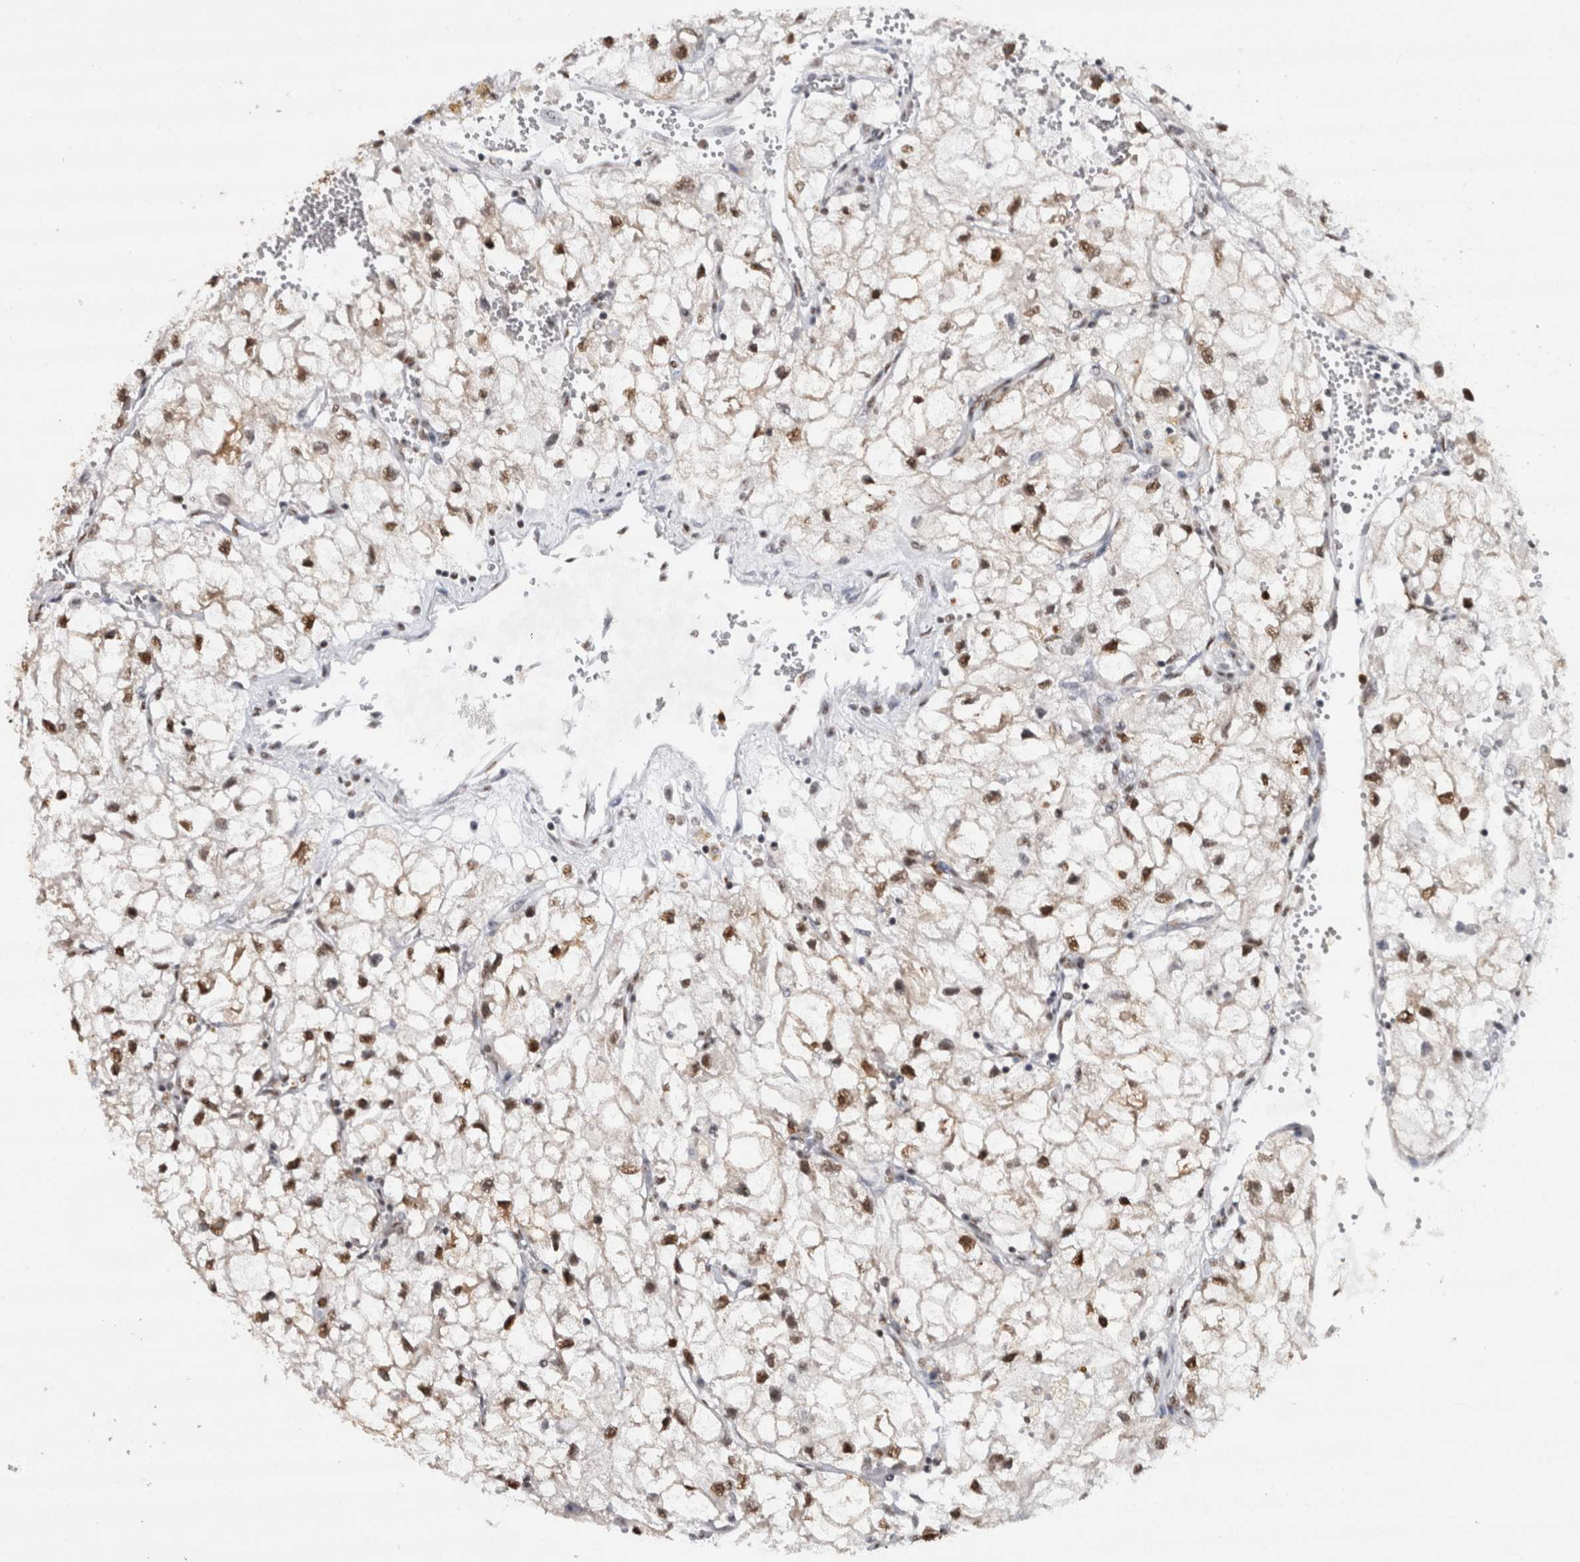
{"staining": {"intensity": "moderate", "quantity": ">75%", "location": "nuclear"}, "tissue": "renal cancer", "cell_type": "Tumor cells", "image_type": "cancer", "snomed": [{"axis": "morphology", "description": "Adenocarcinoma, NOS"}, {"axis": "topography", "description": "Kidney"}], "caption": "About >75% of tumor cells in renal cancer (adenocarcinoma) demonstrate moderate nuclear protein positivity as visualized by brown immunohistochemical staining.", "gene": "RPS6KA2", "patient": {"sex": "female", "age": 70}}